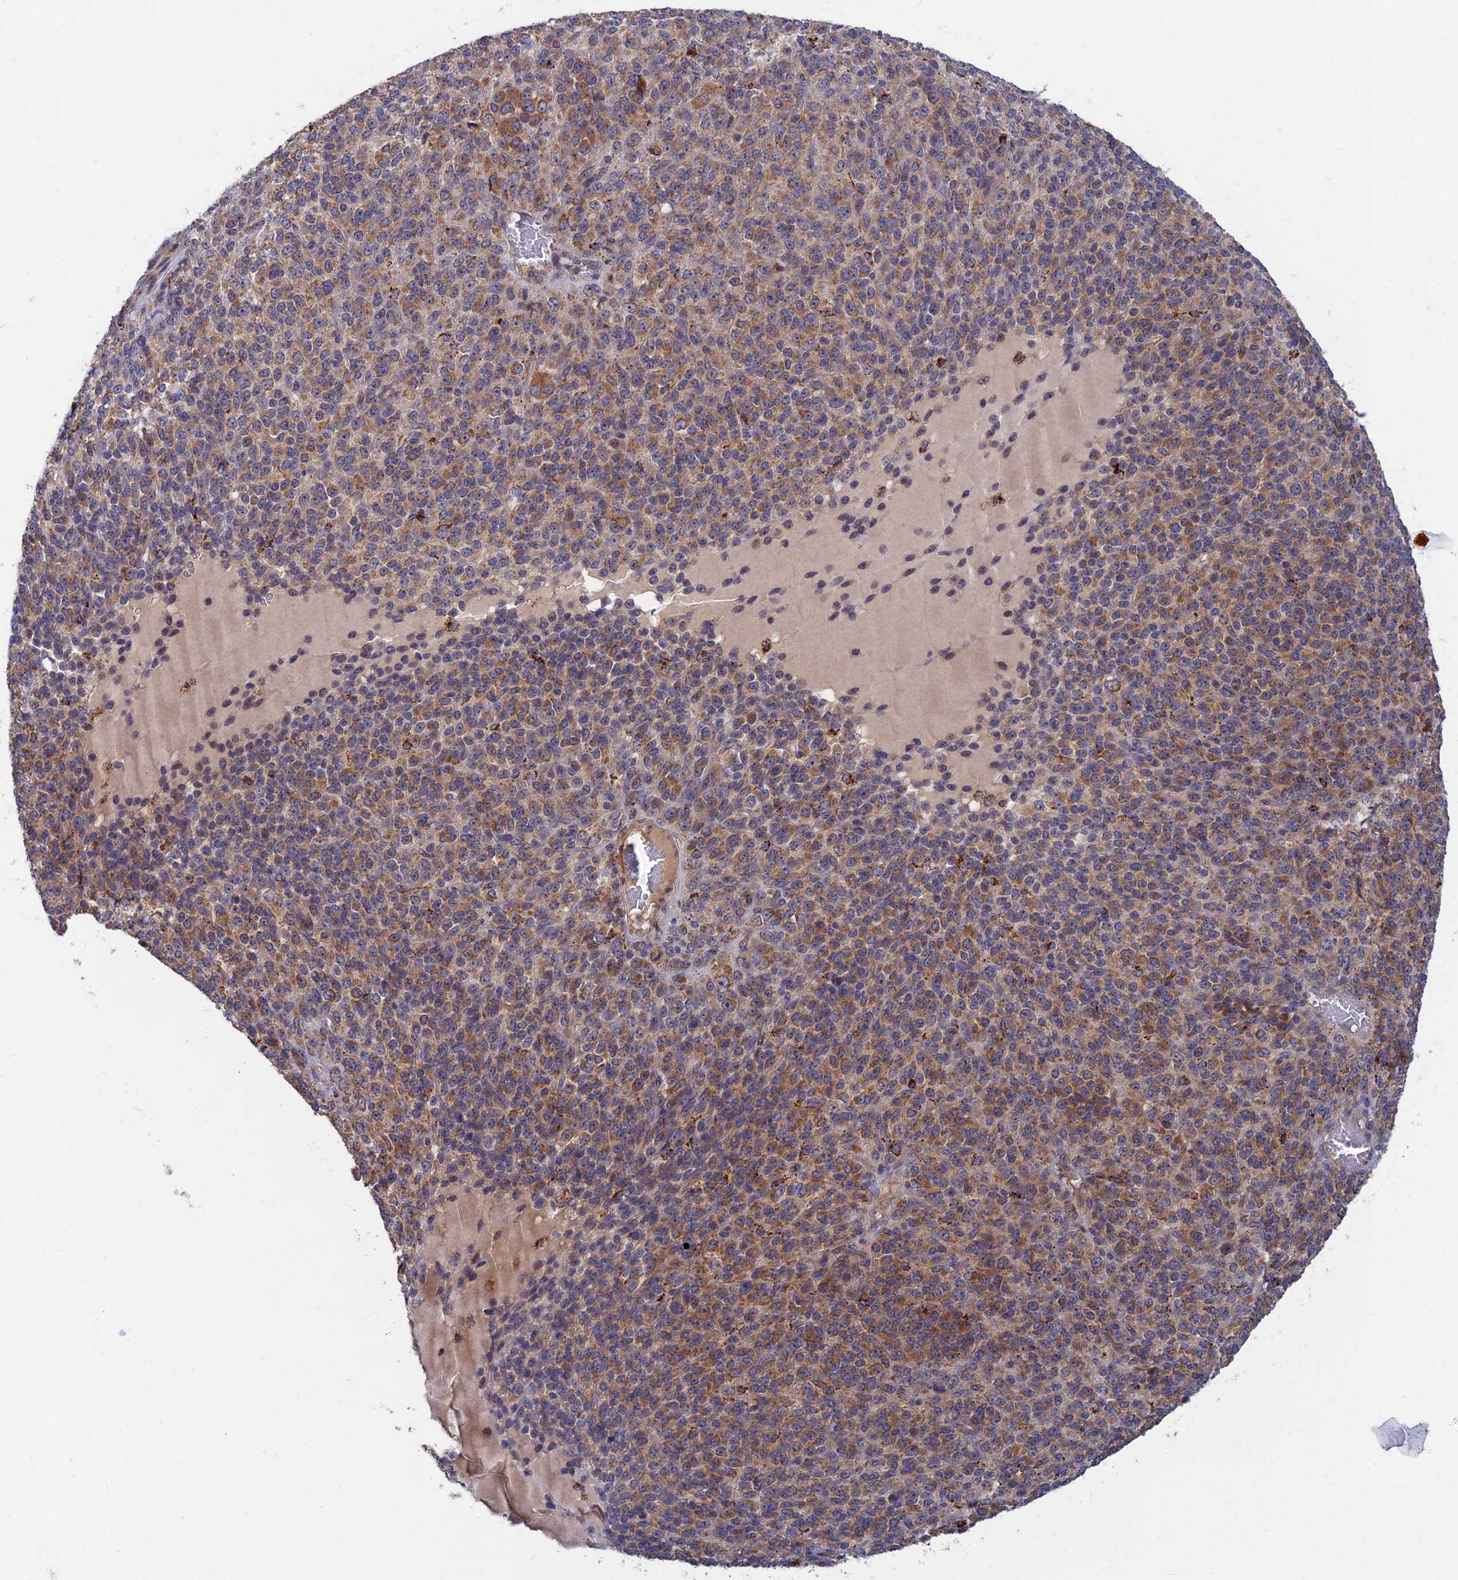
{"staining": {"intensity": "moderate", "quantity": ">75%", "location": "cytoplasmic/membranous"}, "tissue": "melanoma", "cell_type": "Tumor cells", "image_type": "cancer", "snomed": [{"axis": "morphology", "description": "Malignant melanoma, Metastatic site"}, {"axis": "topography", "description": "Brain"}], "caption": "A micrograph showing moderate cytoplasmic/membranous expression in about >75% of tumor cells in melanoma, as visualized by brown immunohistochemical staining.", "gene": "RIC8B", "patient": {"sex": "female", "age": 56}}